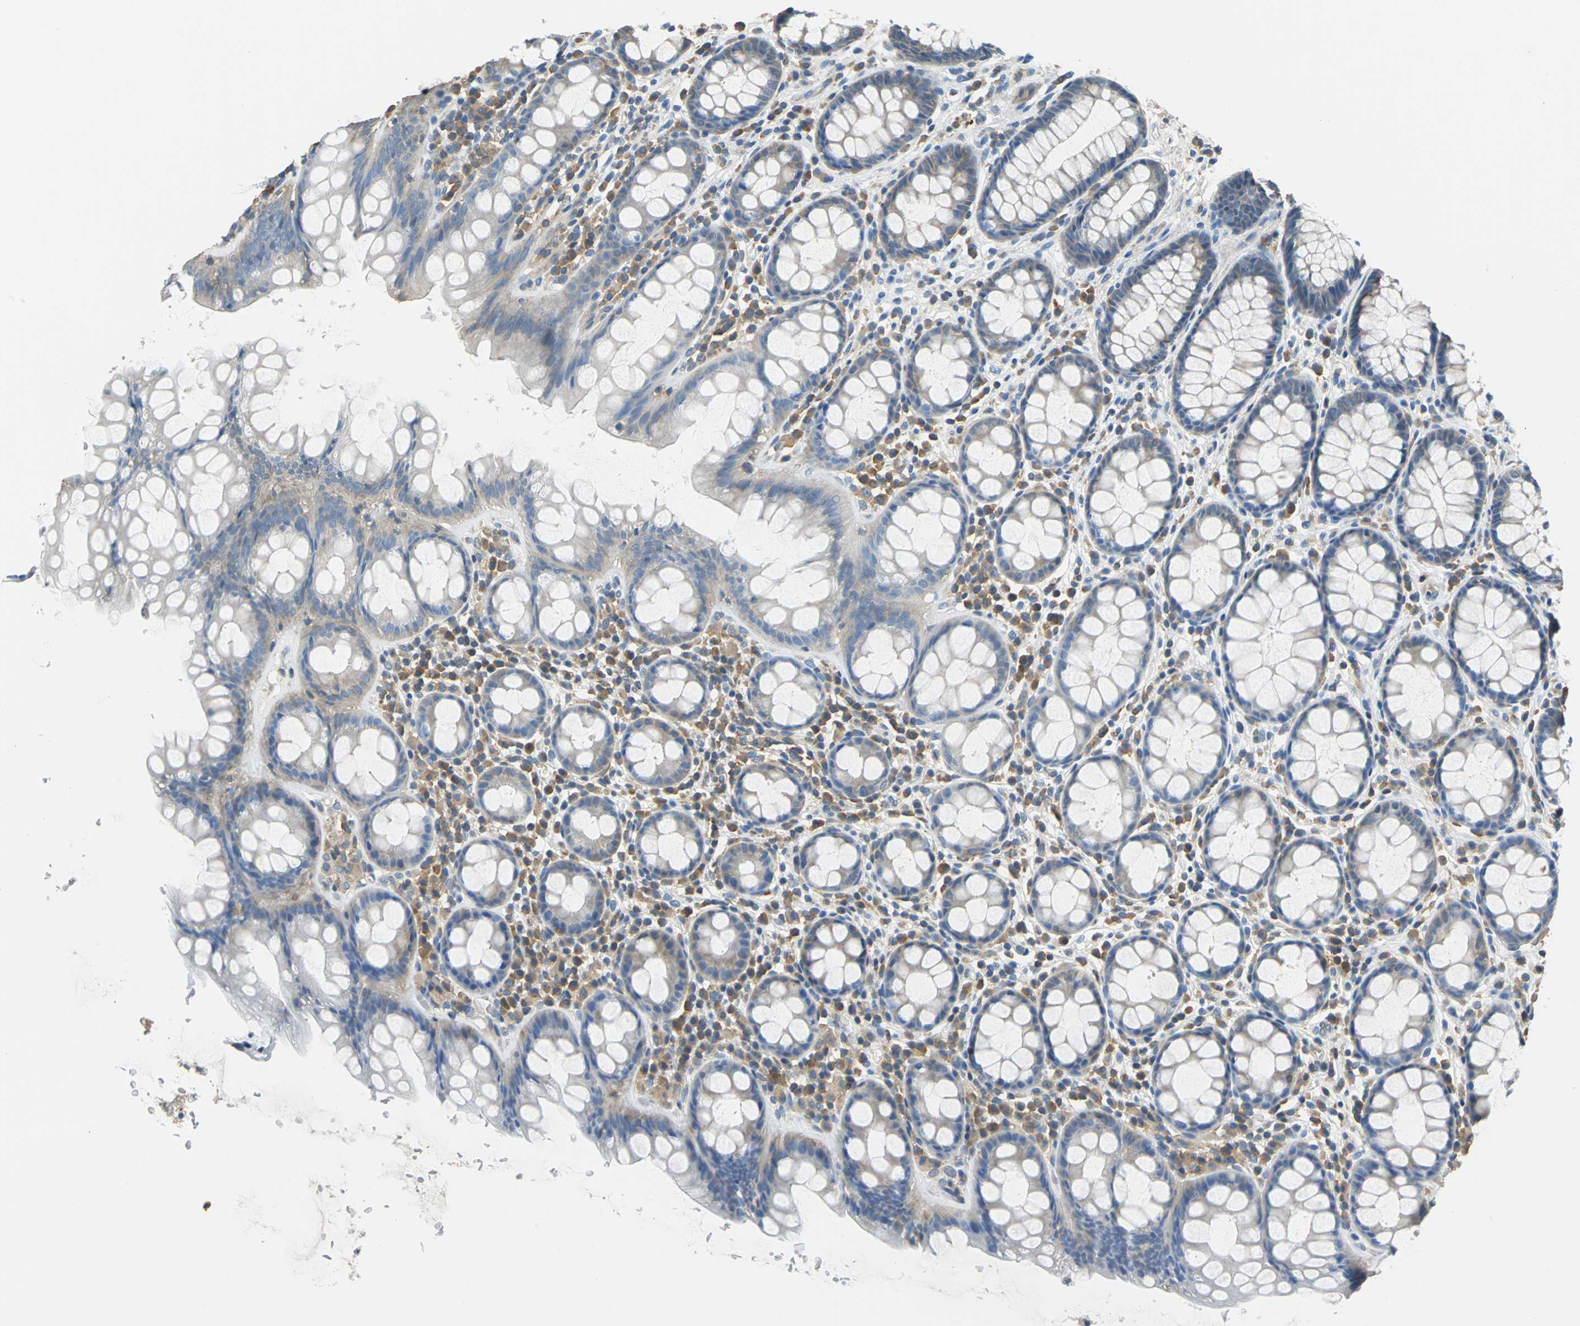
{"staining": {"intensity": "weak", "quantity": "25%-75%", "location": "cytoplasmic/membranous"}, "tissue": "rectum", "cell_type": "Glandular cells", "image_type": "normal", "snomed": [{"axis": "morphology", "description": "Normal tissue, NOS"}, {"axis": "topography", "description": "Rectum"}], "caption": "Immunohistochemistry (IHC) photomicrograph of unremarkable rectum: human rectum stained using IHC shows low levels of weak protein expression localized specifically in the cytoplasmic/membranous of glandular cells, appearing as a cytoplasmic/membranous brown color.", "gene": "PRKCA", "patient": {"sex": "male", "age": 92}}